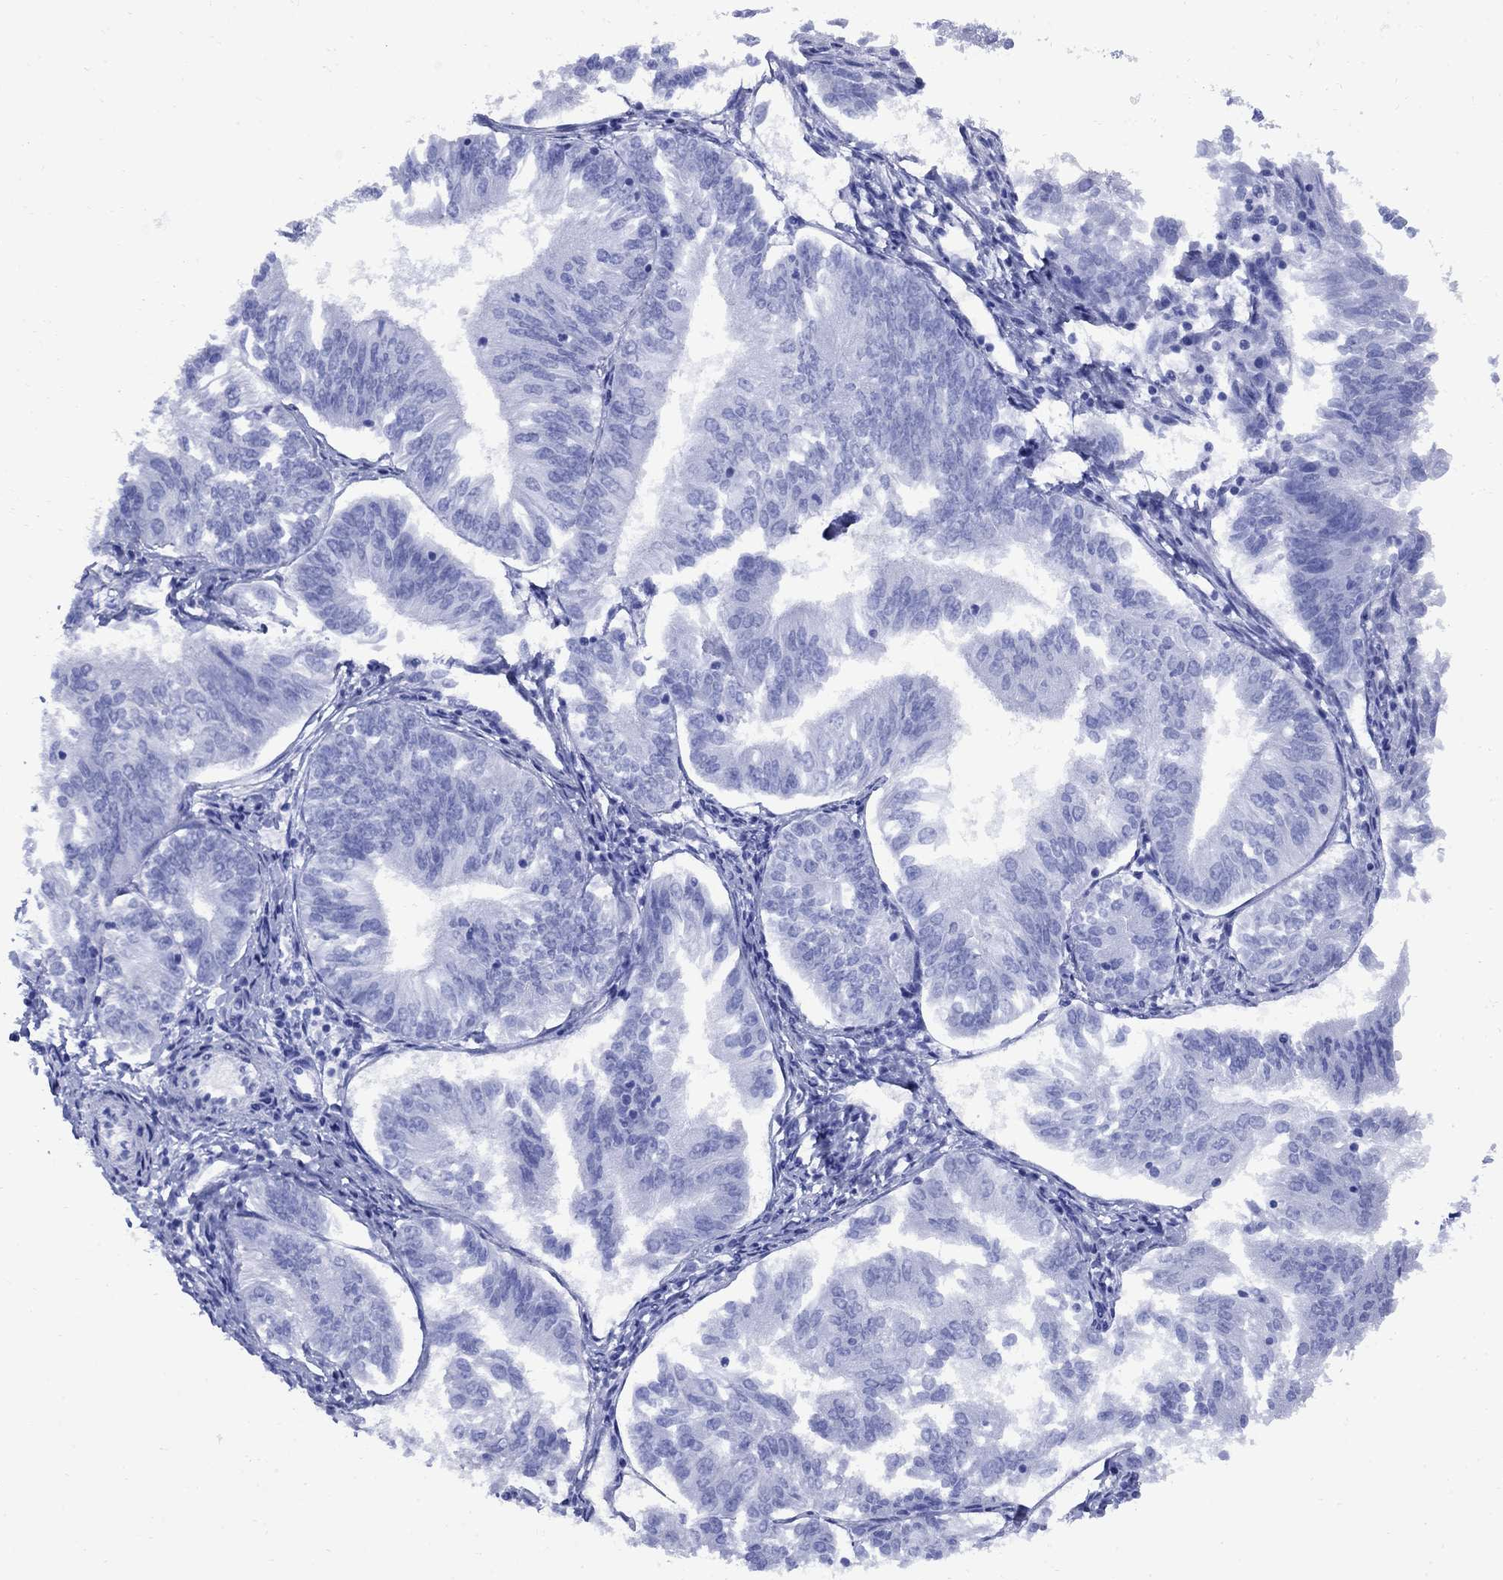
{"staining": {"intensity": "negative", "quantity": "none", "location": "none"}, "tissue": "endometrial cancer", "cell_type": "Tumor cells", "image_type": "cancer", "snomed": [{"axis": "morphology", "description": "Adenocarcinoma, NOS"}, {"axis": "topography", "description": "Endometrium"}], "caption": "The photomicrograph displays no significant staining in tumor cells of adenocarcinoma (endometrial).", "gene": "SMCP", "patient": {"sex": "female", "age": 58}}